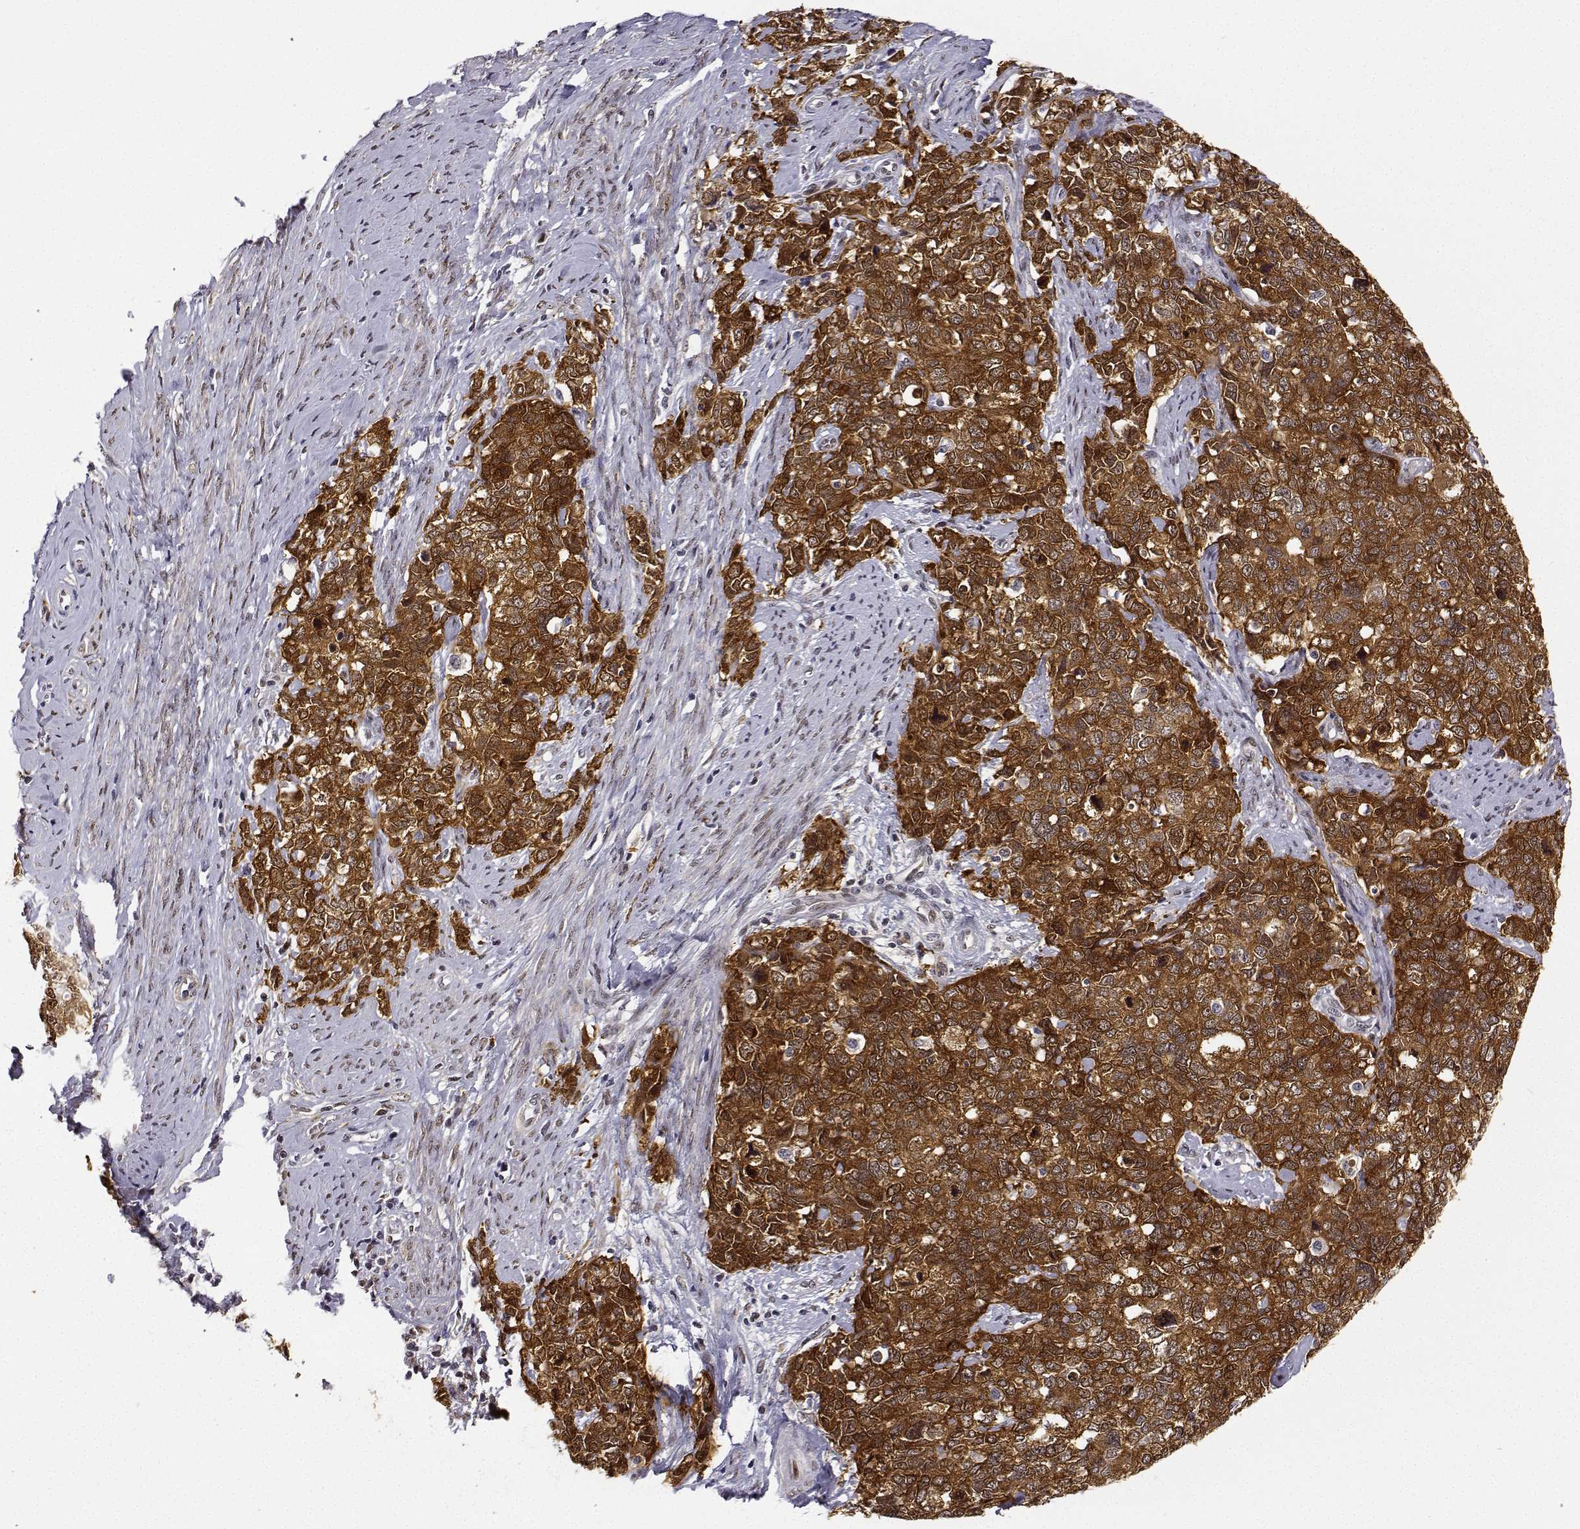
{"staining": {"intensity": "strong", "quantity": ">75%", "location": "cytoplasmic/membranous,nuclear"}, "tissue": "cervical cancer", "cell_type": "Tumor cells", "image_type": "cancer", "snomed": [{"axis": "morphology", "description": "Squamous cell carcinoma, NOS"}, {"axis": "topography", "description": "Cervix"}], "caption": "A high amount of strong cytoplasmic/membranous and nuclear positivity is present in approximately >75% of tumor cells in cervical cancer (squamous cell carcinoma) tissue.", "gene": "PHGDH", "patient": {"sex": "female", "age": 63}}